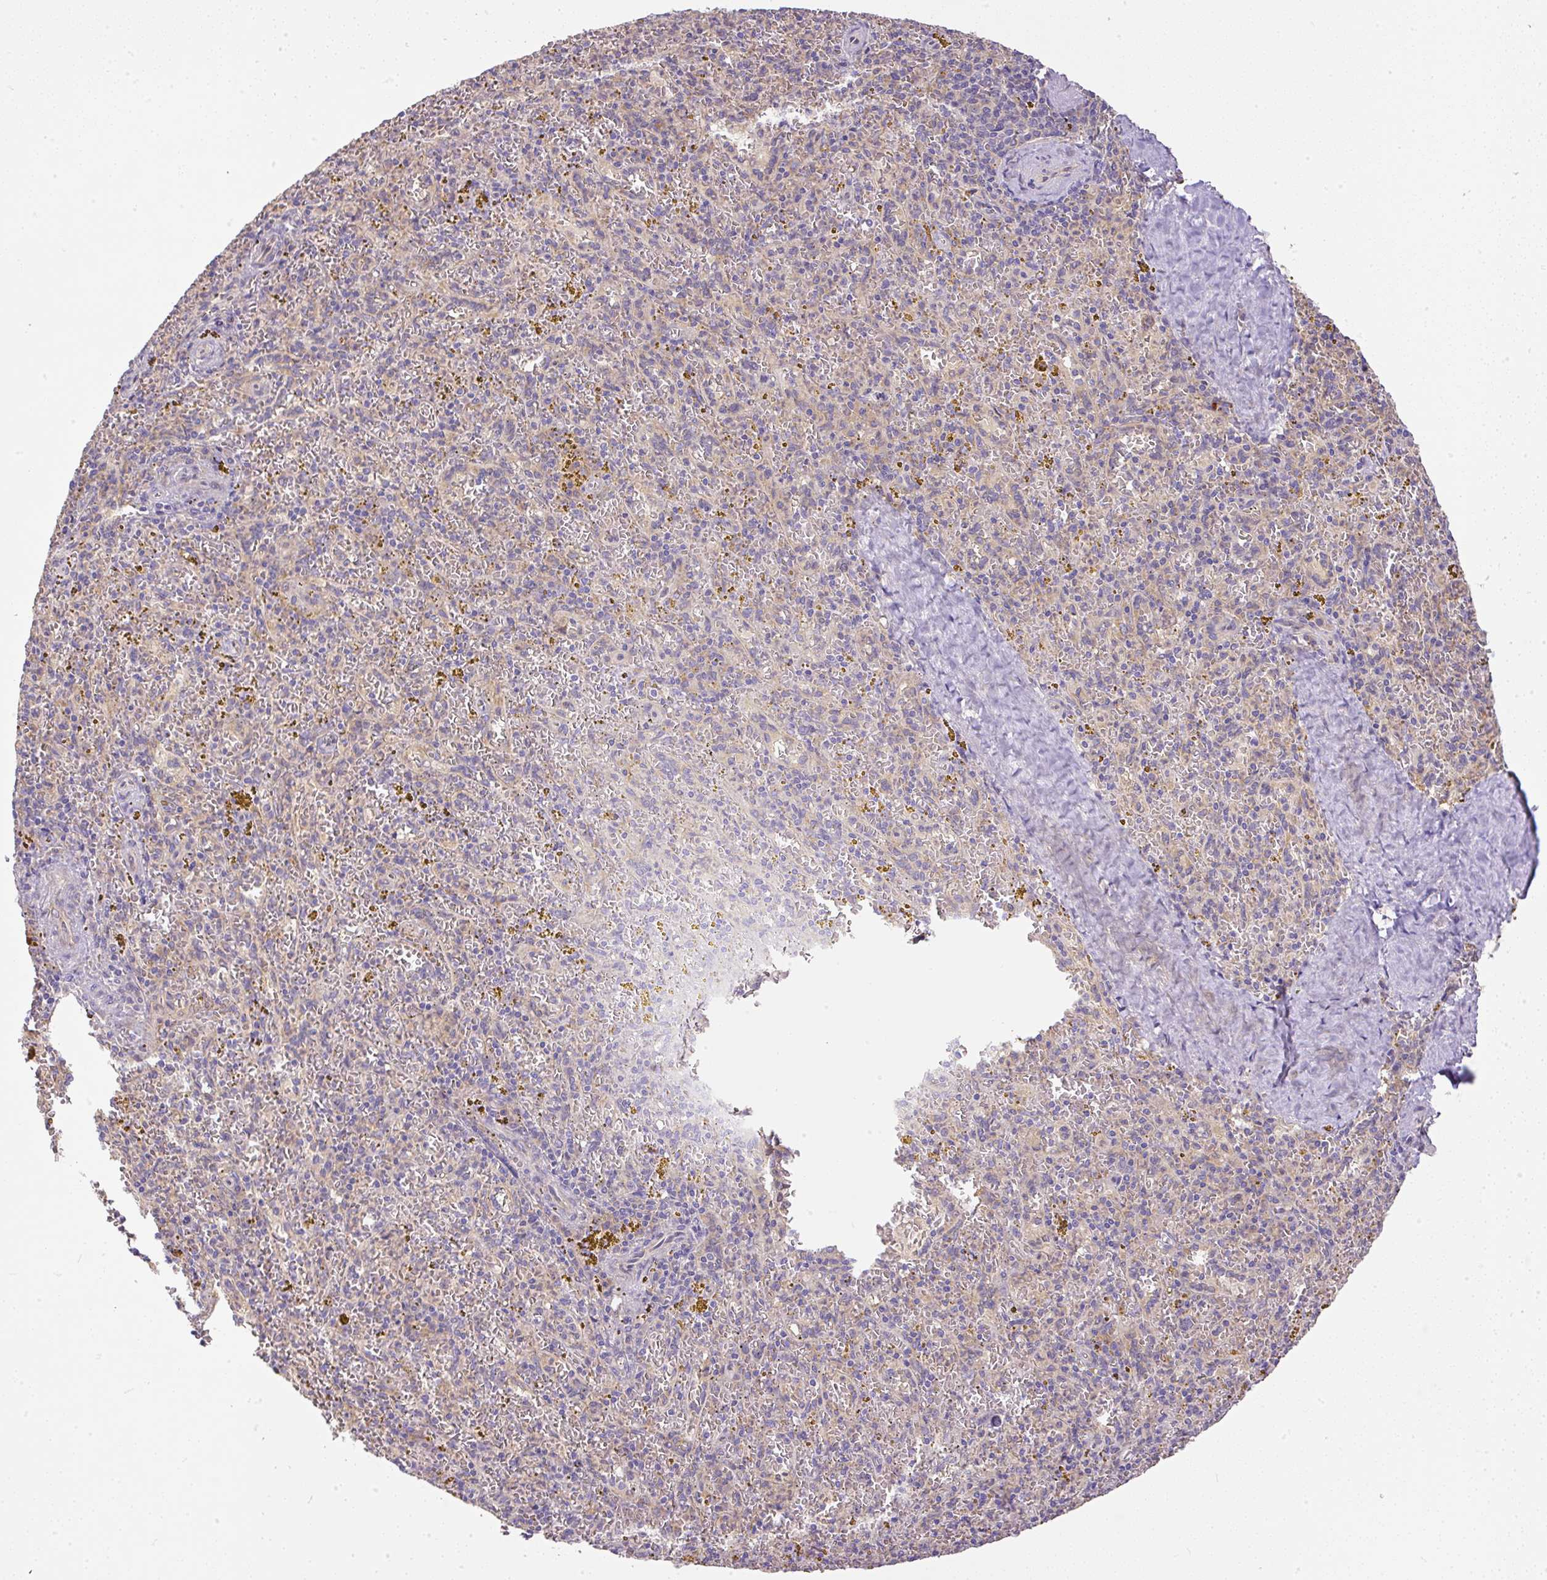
{"staining": {"intensity": "negative", "quantity": "none", "location": "none"}, "tissue": "spleen", "cell_type": "Cells in red pulp", "image_type": "normal", "snomed": [{"axis": "morphology", "description": "Normal tissue, NOS"}, {"axis": "topography", "description": "Spleen"}], "caption": "The histopathology image demonstrates no significant positivity in cells in red pulp of spleen. (DAB (3,3'-diaminobenzidine) immunohistochemistry (IHC) with hematoxylin counter stain).", "gene": "DAPK1", "patient": {"sex": "male", "age": 57}}